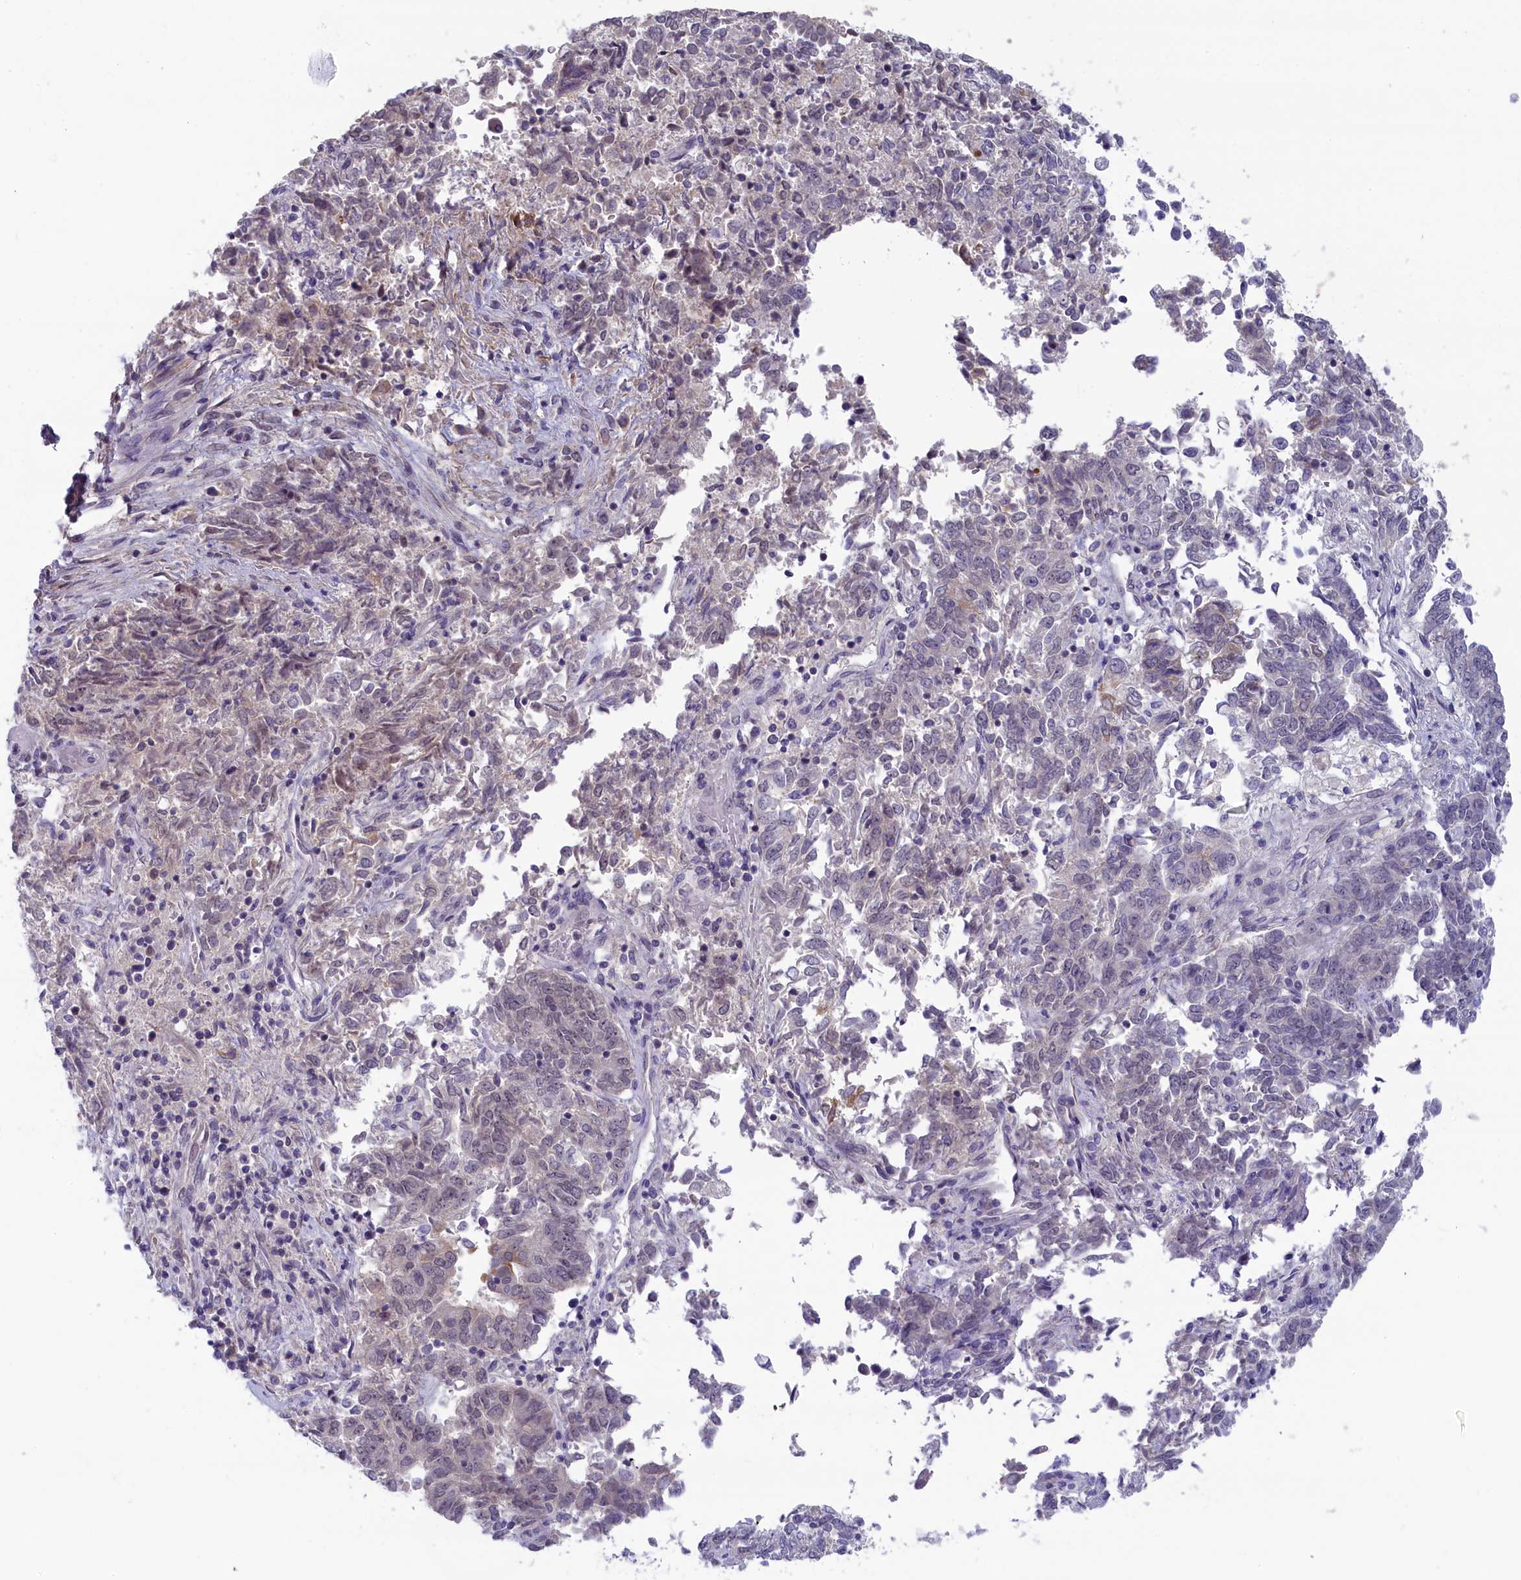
{"staining": {"intensity": "weak", "quantity": "25%-75%", "location": "nuclear"}, "tissue": "endometrial cancer", "cell_type": "Tumor cells", "image_type": "cancer", "snomed": [{"axis": "morphology", "description": "Adenocarcinoma, NOS"}, {"axis": "topography", "description": "Endometrium"}], "caption": "This photomicrograph displays immunohistochemistry (IHC) staining of endometrial cancer, with low weak nuclear positivity in about 25%-75% of tumor cells.", "gene": "CRAMP1", "patient": {"sex": "female", "age": 80}}